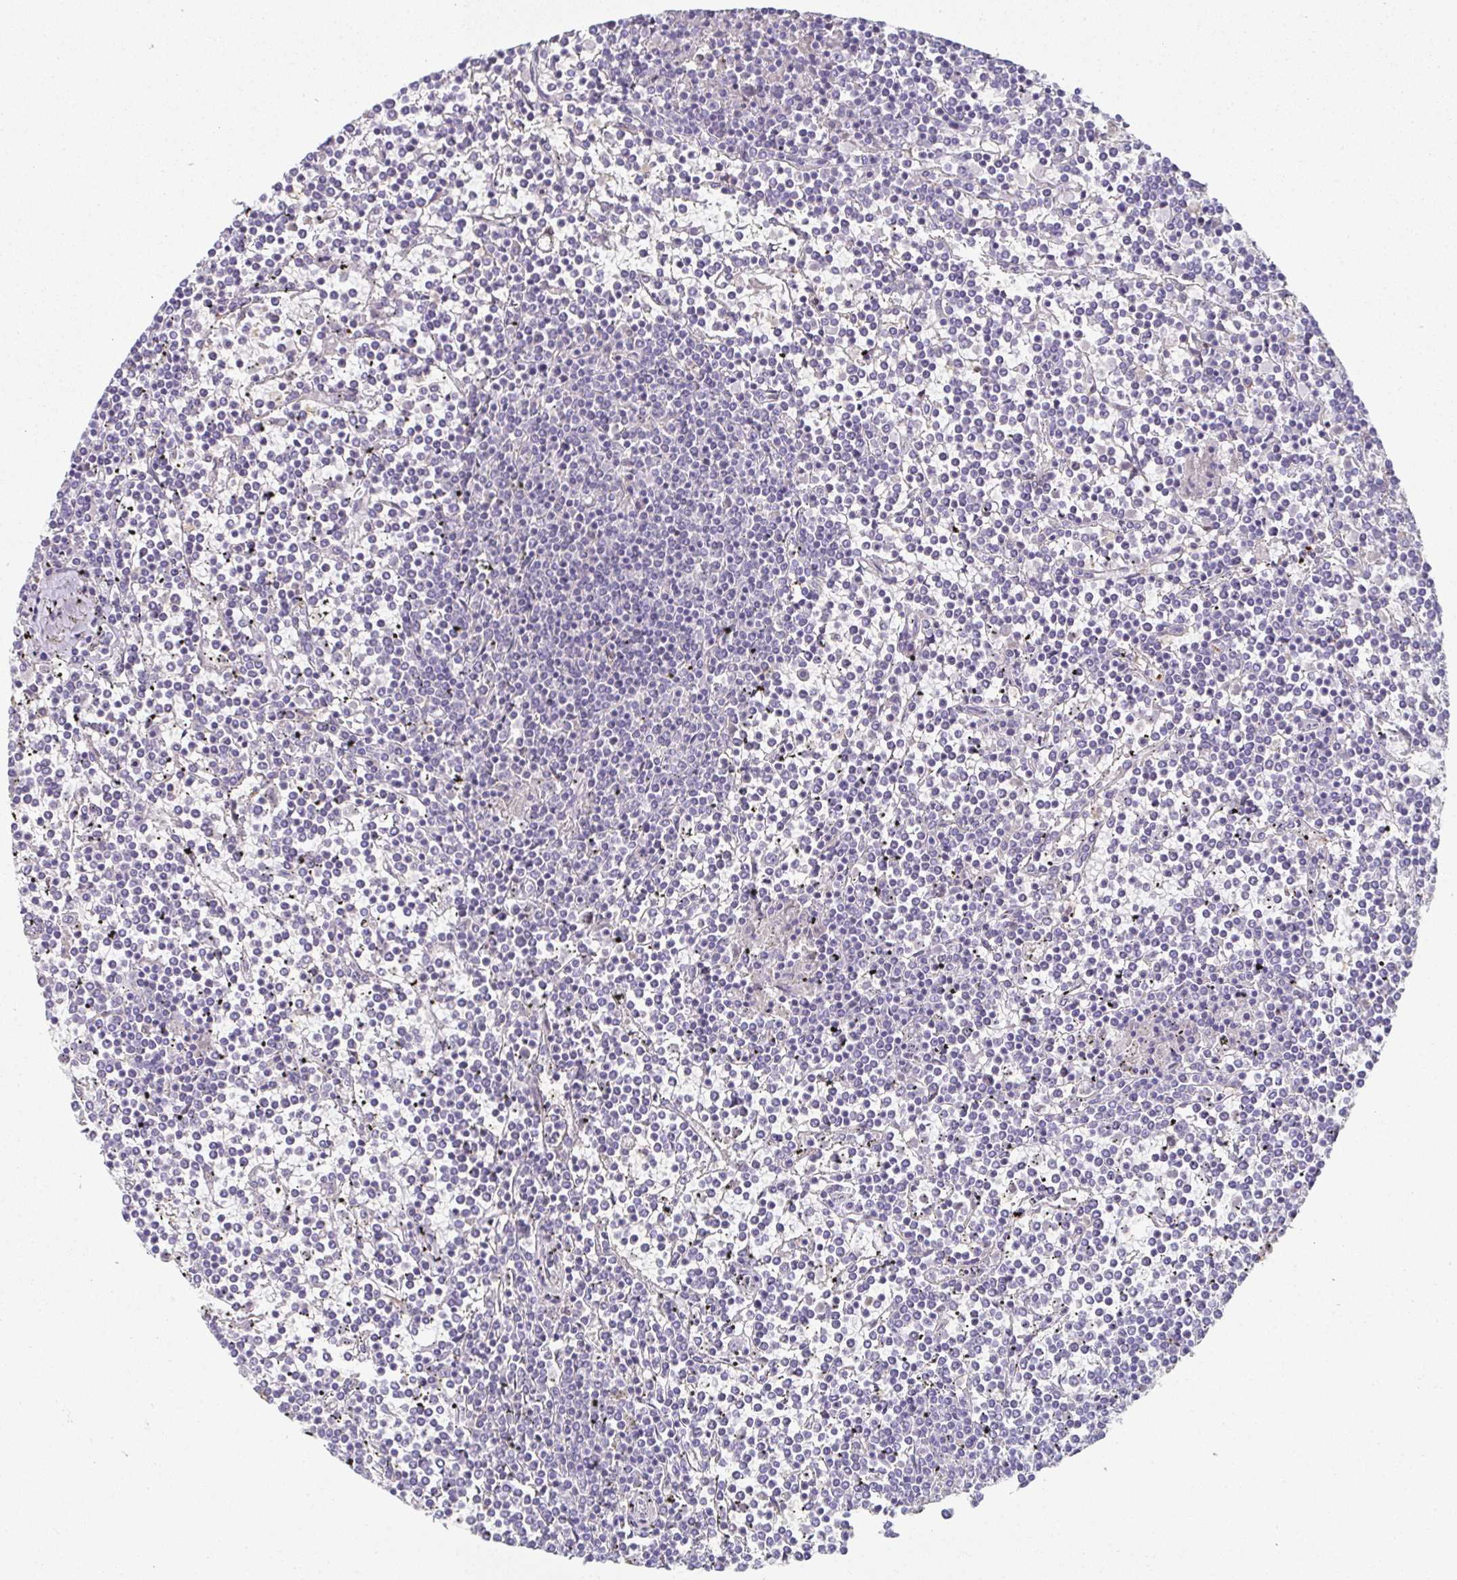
{"staining": {"intensity": "negative", "quantity": "none", "location": "none"}, "tissue": "lymphoma", "cell_type": "Tumor cells", "image_type": "cancer", "snomed": [{"axis": "morphology", "description": "Malignant lymphoma, non-Hodgkin's type, Low grade"}, {"axis": "topography", "description": "Spleen"}], "caption": "DAB immunohistochemical staining of malignant lymphoma, non-Hodgkin's type (low-grade) displays no significant positivity in tumor cells.", "gene": "RBP1", "patient": {"sex": "female", "age": 19}}